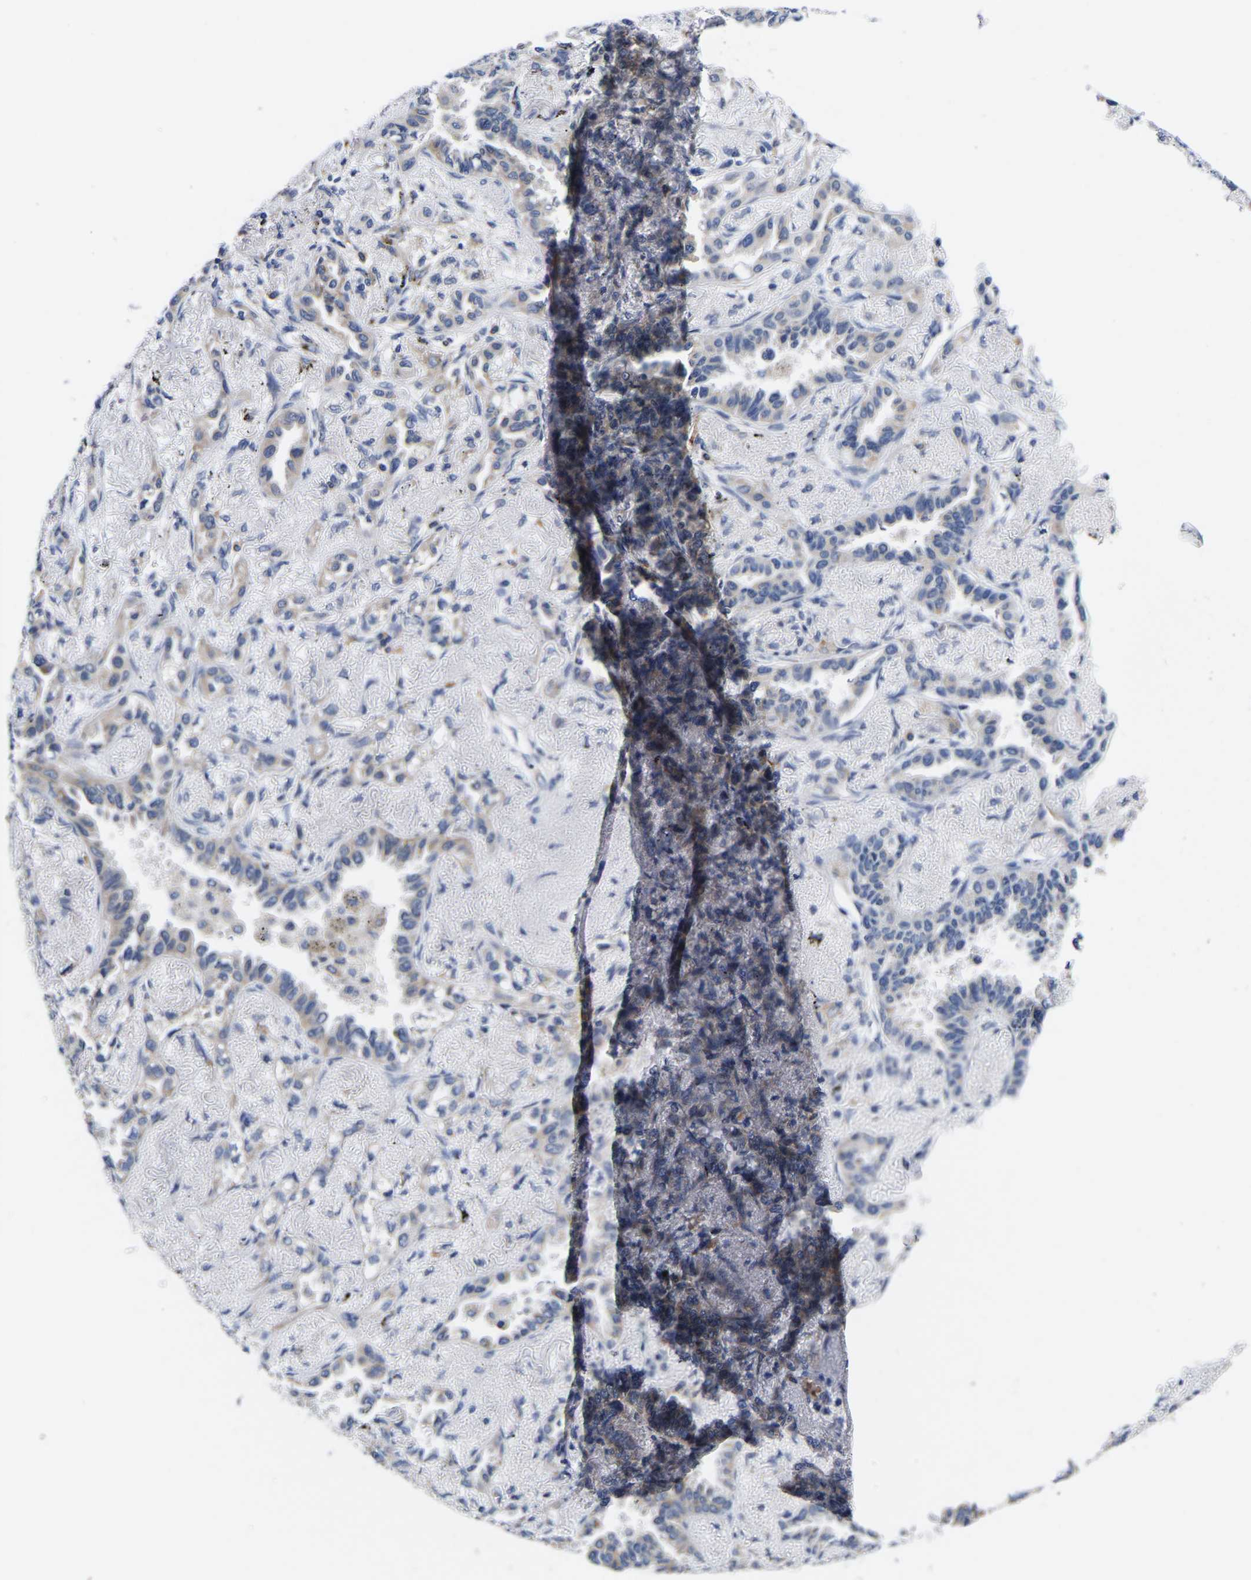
{"staining": {"intensity": "weak", "quantity": "<25%", "location": "cytoplasmic/membranous"}, "tissue": "lung cancer", "cell_type": "Tumor cells", "image_type": "cancer", "snomed": [{"axis": "morphology", "description": "Adenocarcinoma, NOS"}, {"axis": "topography", "description": "Lung"}], "caption": "Adenocarcinoma (lung) was stained to show a protein in brown. There is no significant expression in tumor cells.", "gene": "RINT1", "patient": {"sex": "male", "age": 59}}